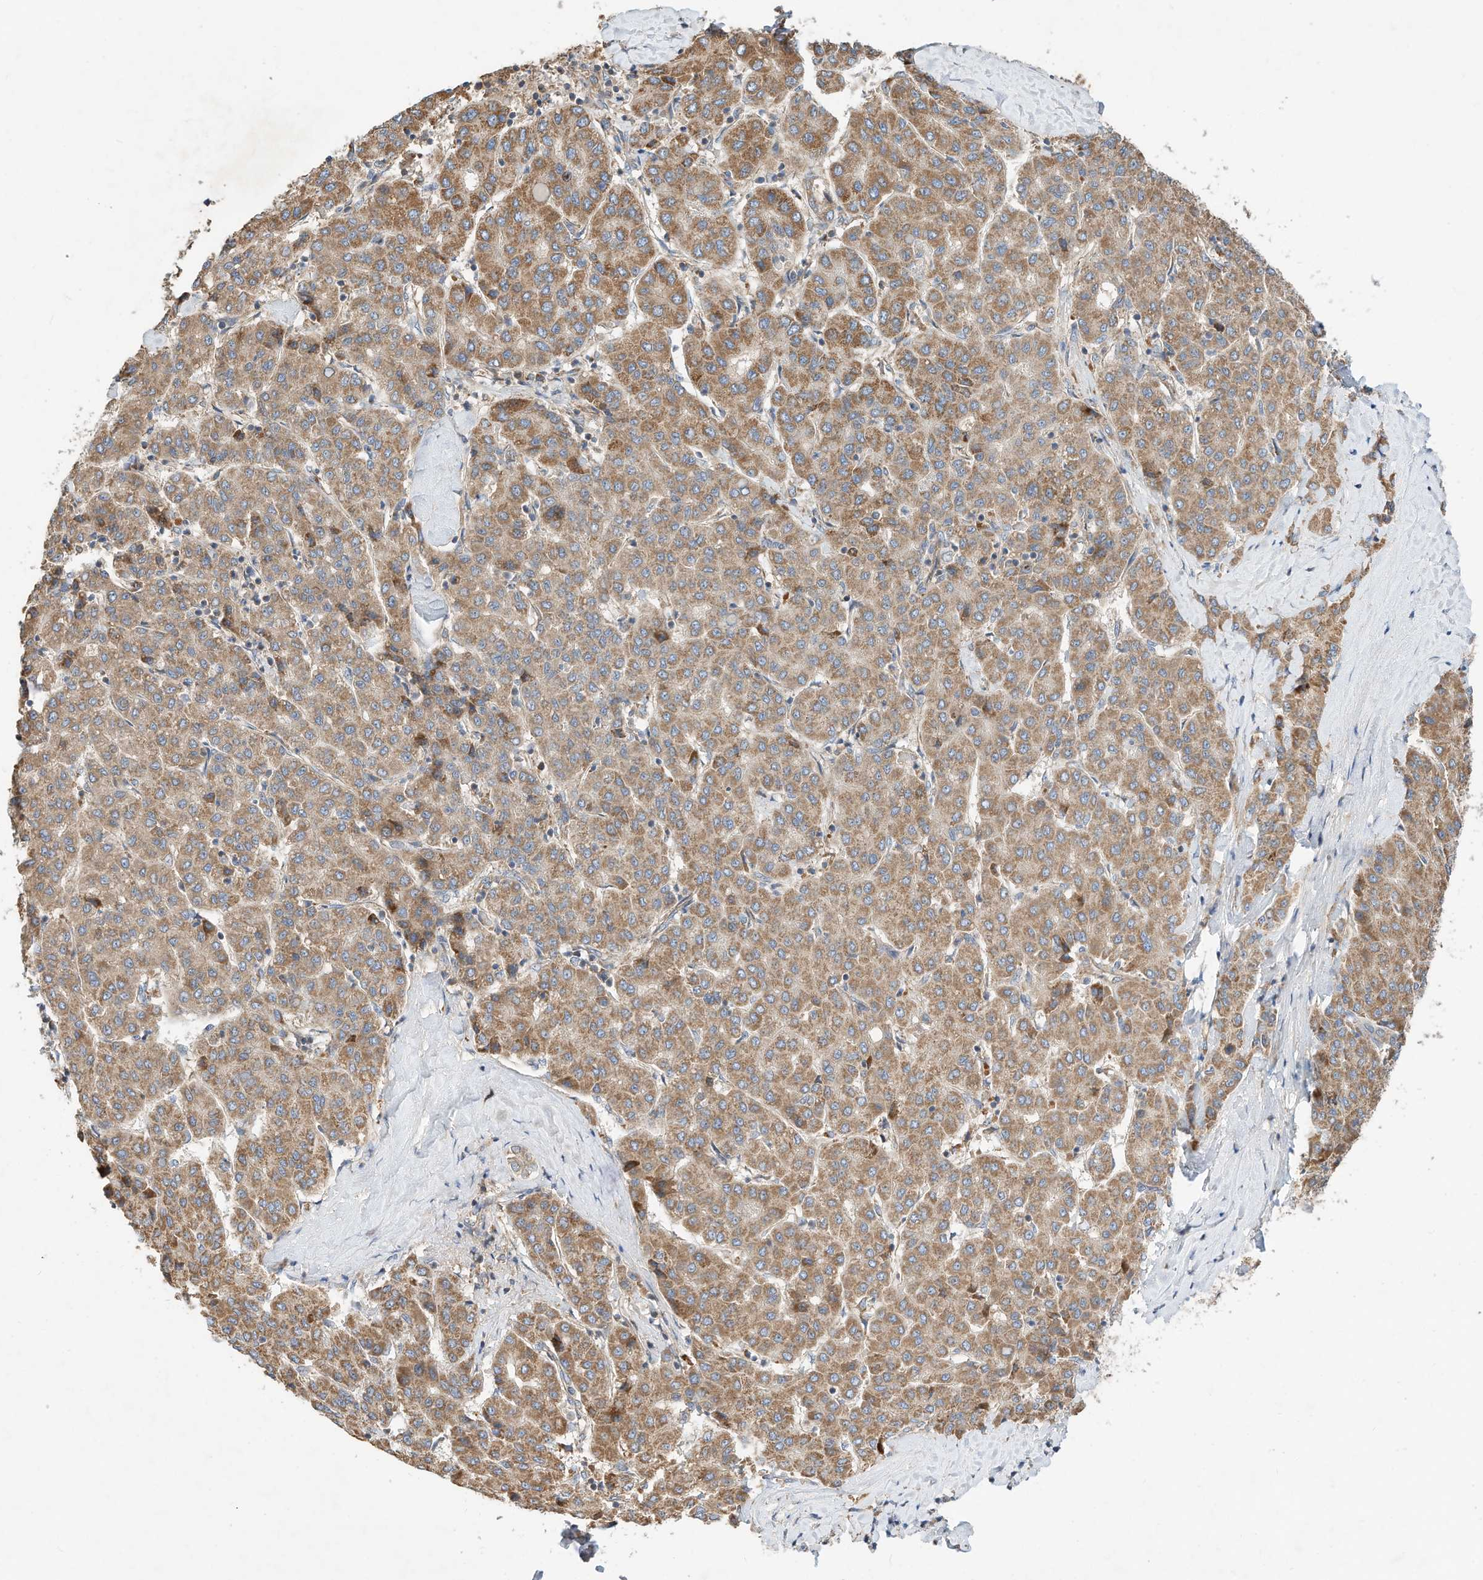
{"staining": {"intensity": "moderate", "quantity": ">75%", "location": "cytoplasmic/membranous"}, "tissue": "liver cancer", "cell_type": "Tumor cells", "image_type": "cancer", "snomed": [{"axis": "morphology", "description": "Carcinoma, Hepatocellular, NOS"}, {"axis": "topography", "description": "Liver"}], "caption": "IHC micrograph of hepatocellular carcinoma (liver) stained for a protein (brown), which reveals medium levels of moderate cytoplasmic/membranous positivity in about >75% of tumor cells.", "gene": "CPAMD8", "patient": {"sex": "male", "age": 65}}